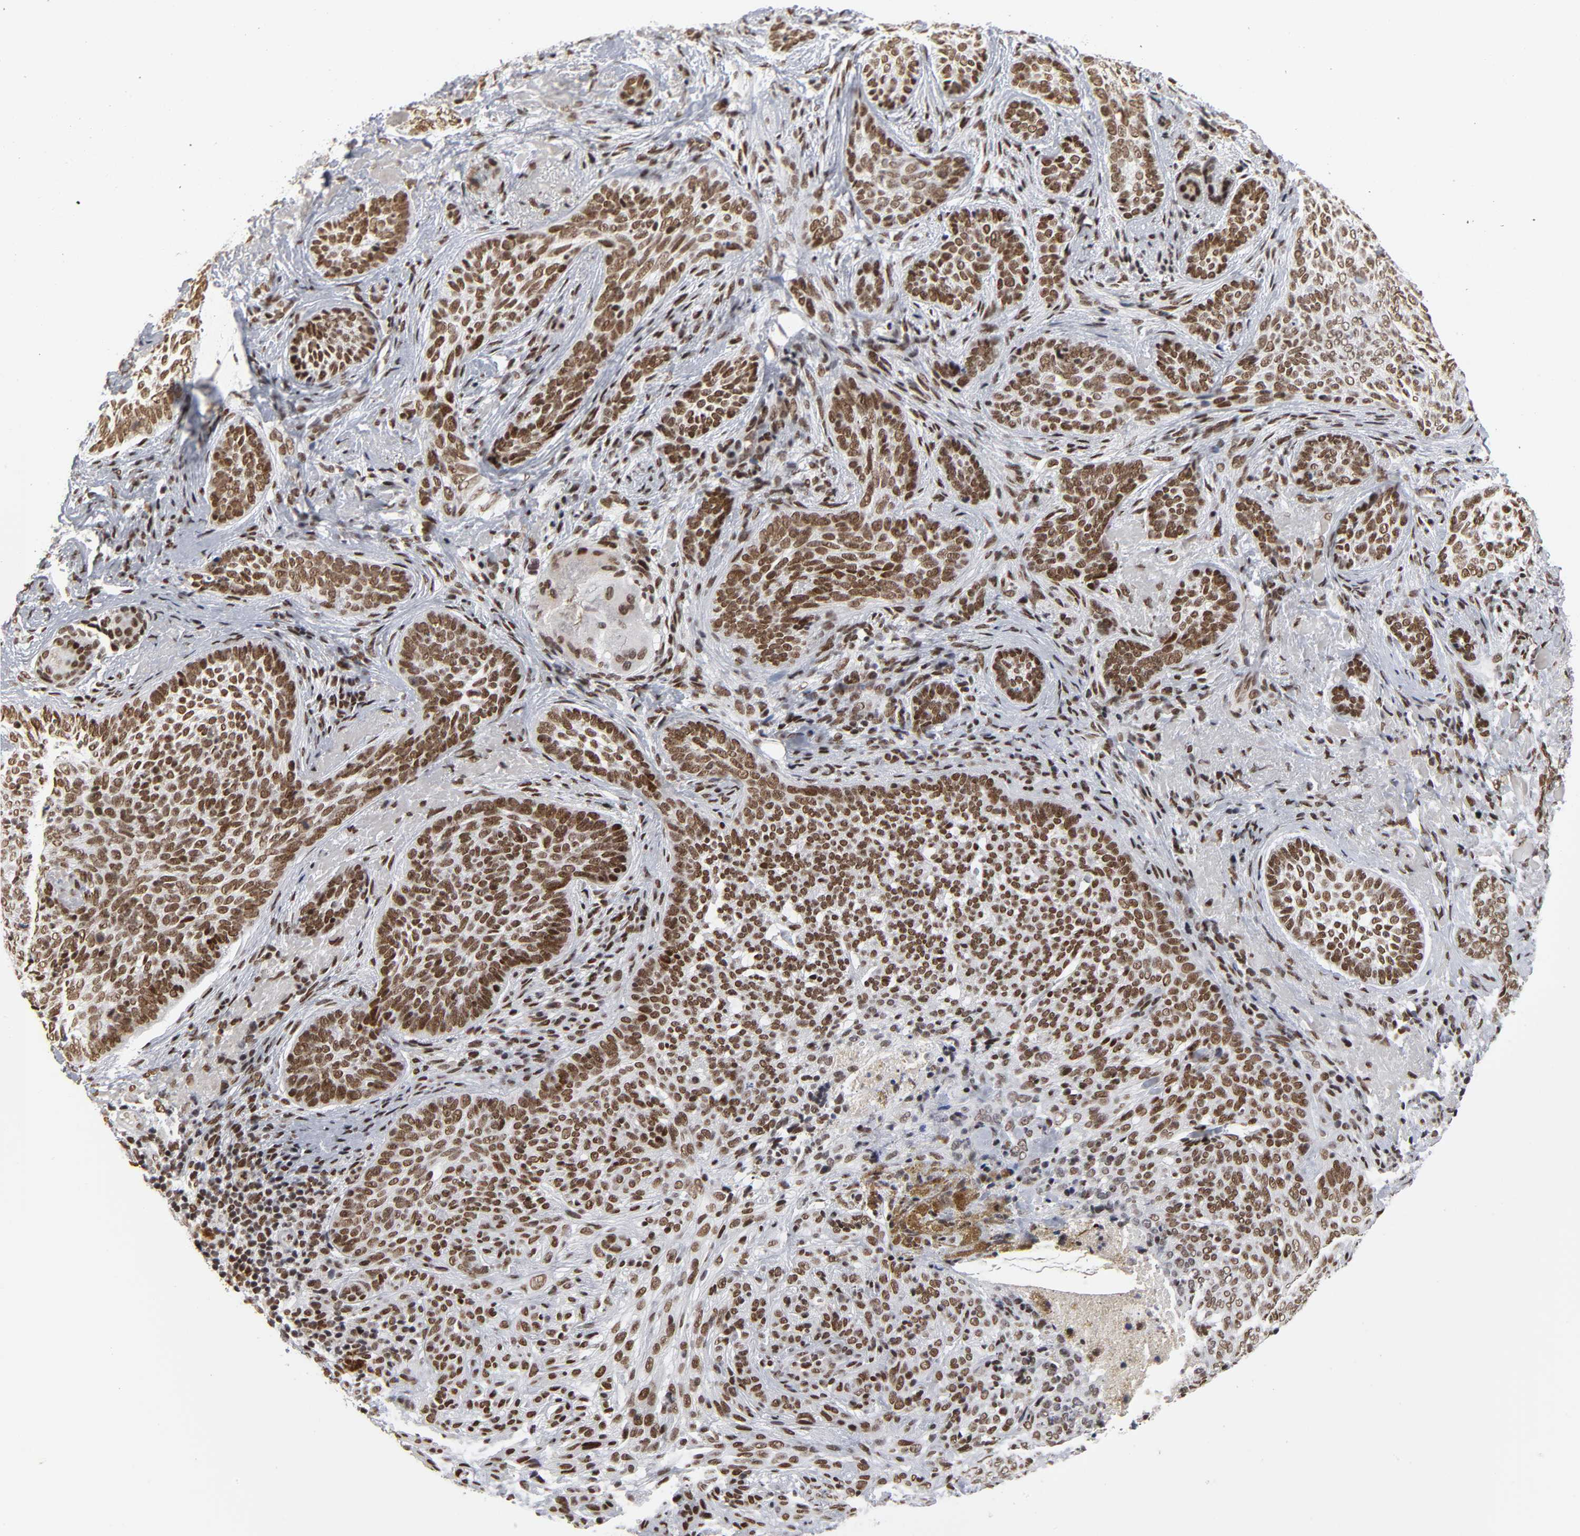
{"staining": {"intensity": "strong", "quantity": ">75%", "location": "nuclear"}, "tissue": "skin cancer", "cell_type": "Tumor cells", "image_type": "cancer", "snomed": [{"axis": "morphology", "description": "Basal cell carcinoma"}, {"axis": "topography", "description": "Skin"}], "caption": "A brown stain labels strong nuclear expression of a protein in basal cell carcinoma (skin) tumor cells.", "gene": "CREBBP", "patient": {"sex": "male", "age": 91}}